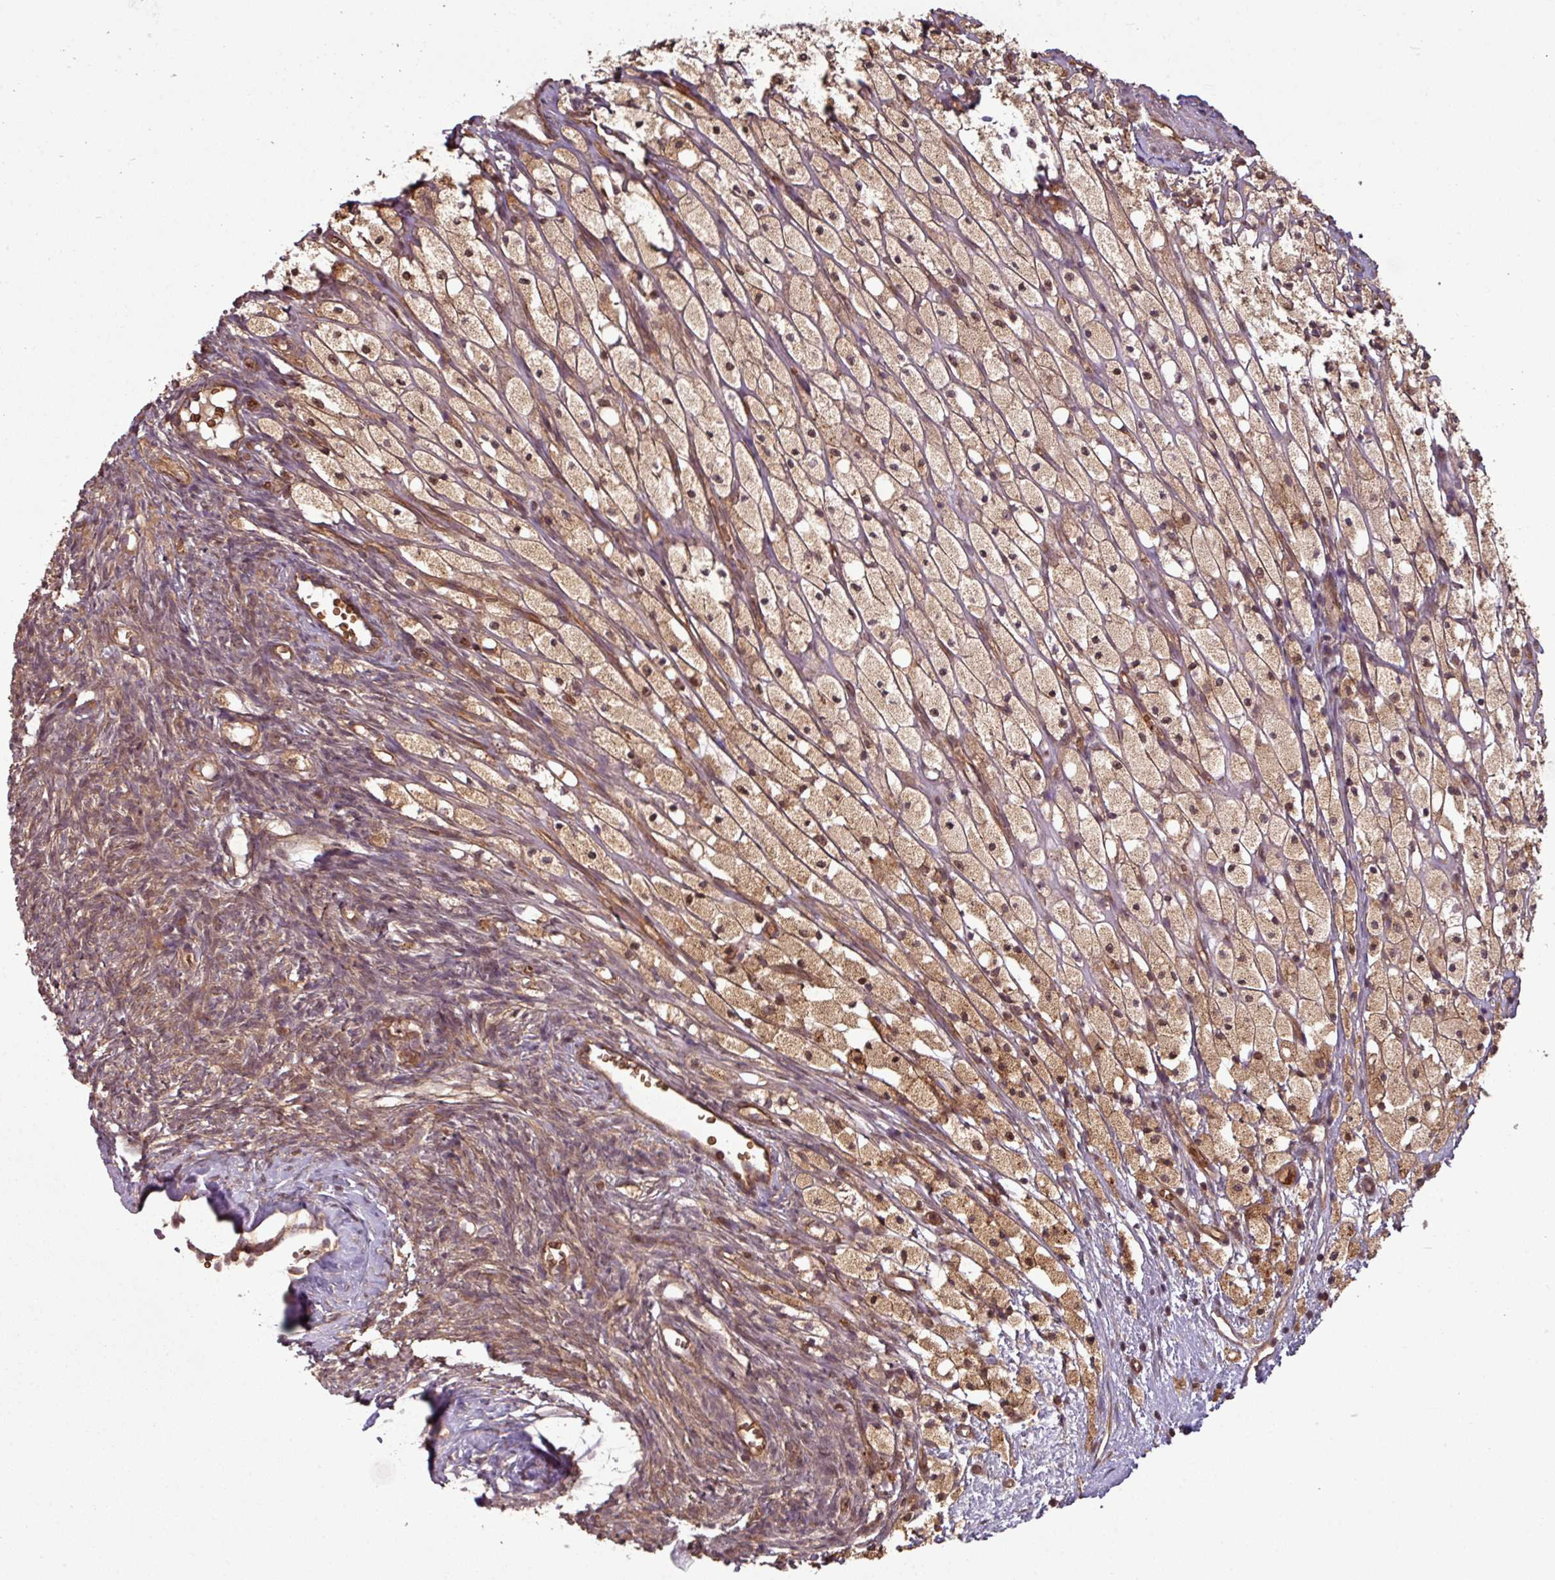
{"staining": {"intensity": "weak", "quantity": "25%-75%", "location": "cytoplasmic/membranous"}, "tissue": "ovary", "cell_type": "Ovarian stroma cells", "image_type": "normal", "snomed": [{"axis": "morphology", "description": "Normal tissue, NOS"}, {"axis": "topography", "description": "Ovary"}], "caption": "Immunohistochemistry (IHC) (DAB) staining of normal human ovary demonstrates weak cytoplasmic/membranous protein expression in approximately 25%-75% of ovarian stroma cells. The staining is performed using DAB (3,3'-diaminobenzidine) brown chromogen to label protein expression. The nuclei are counter-stained blue using hematoxylin.", "gene": "NHSL2", "patient": {"sex": "female", "age": 51}}